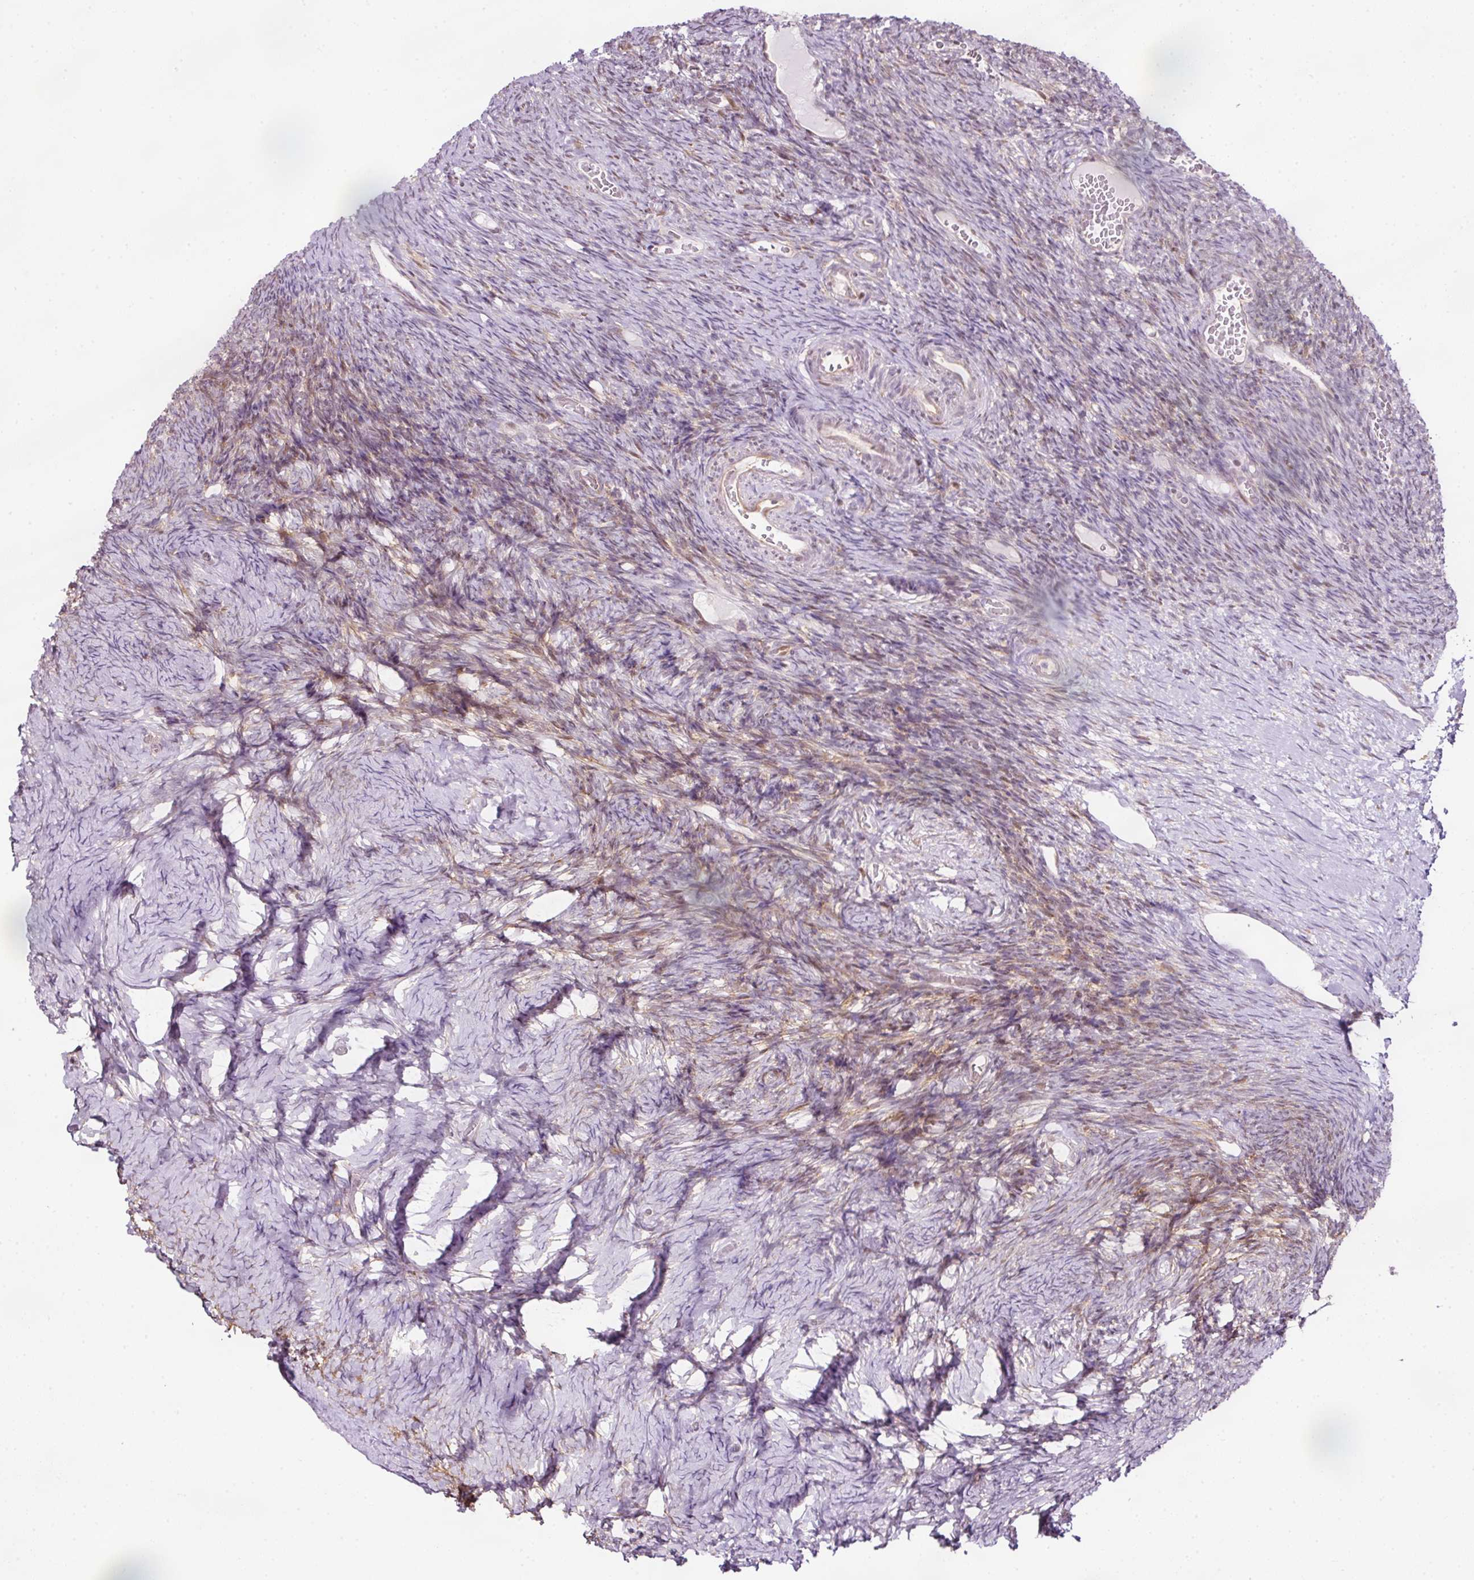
{"staining": {"intensity": "strong", "quantity": ">75%", "location": "cytoplasmic/membranous"}, "tissue": "ovary", "cell_type": "Follicle cells", "image_type": "normal", "snomed": [{"axis": "morphology", "description": "Normal tissue, NOS"}, {"axis": "topography", "description": "Ovary"}], "caption": "About >75% of follicle cells in normal human ovary reveal strong cytoplasmic/membranous protein expression as visualized by brown immunohistochemical staining.", "gene": "SCNM1", "patient": {"sex": "female", "age": 39}}